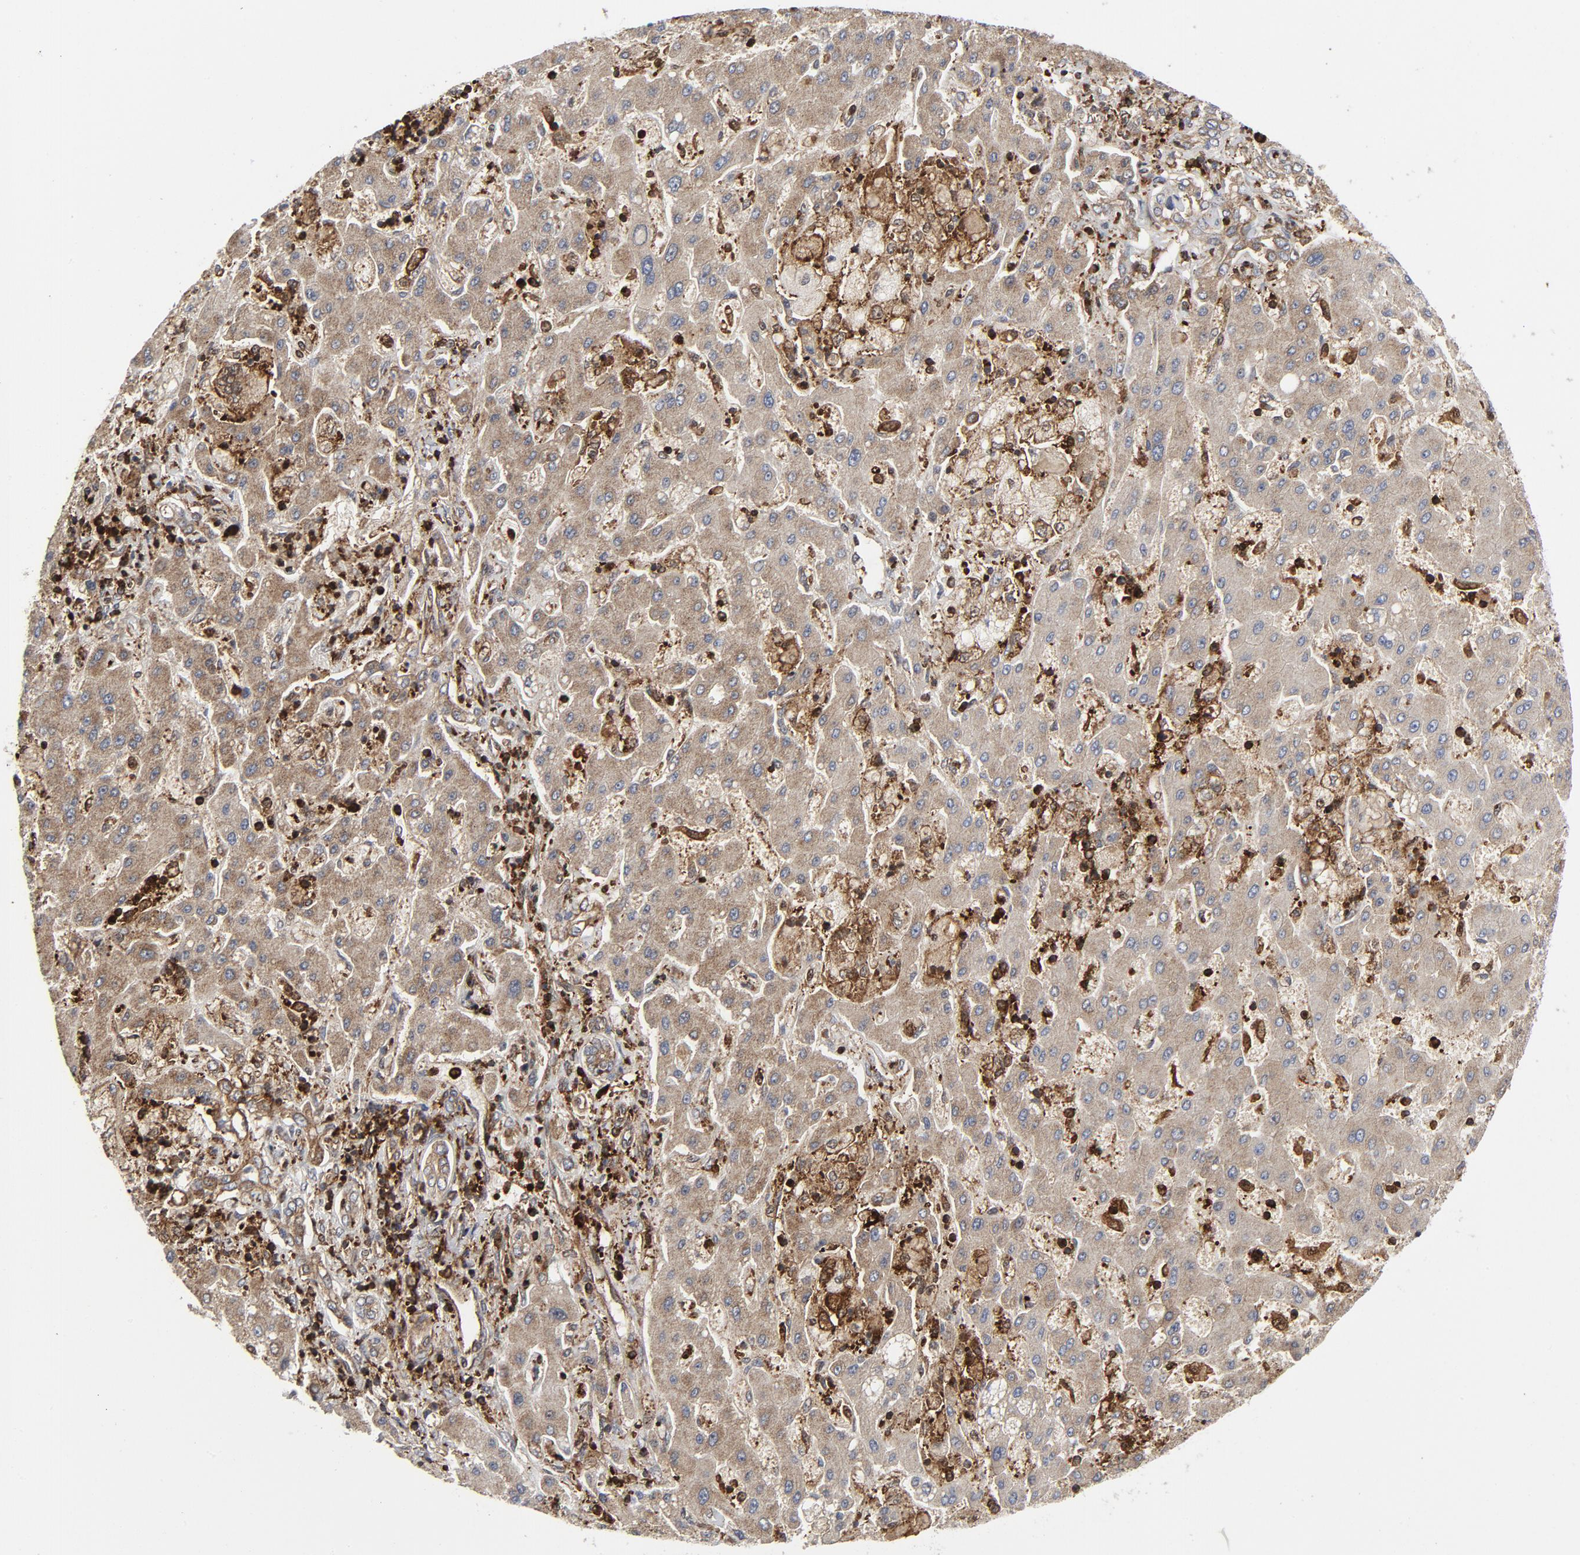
{"staining": {"intensity": "moderate", "quantity": ">75%", "location": "cytoplasmic/membranous"}, "tissue": "liver cancer", "cell_type": "Tumor cells", "image_type": "cancer", "snomed": [{"axis": "morphology", "description": "Cholangiocarcinoma"}, {"axis": "topography", "description": "Liver"}], "caption": "Tumor cells reveal moderate cytoplasmic/membranous staining in approximately >75% of cells in liver cancer (cholangiocarcinoma). The protein of interest is shown in brown color, while the nuclei are stained blue.", "gene": "YES1", "patient": {"sex": "male", "age": 50}}